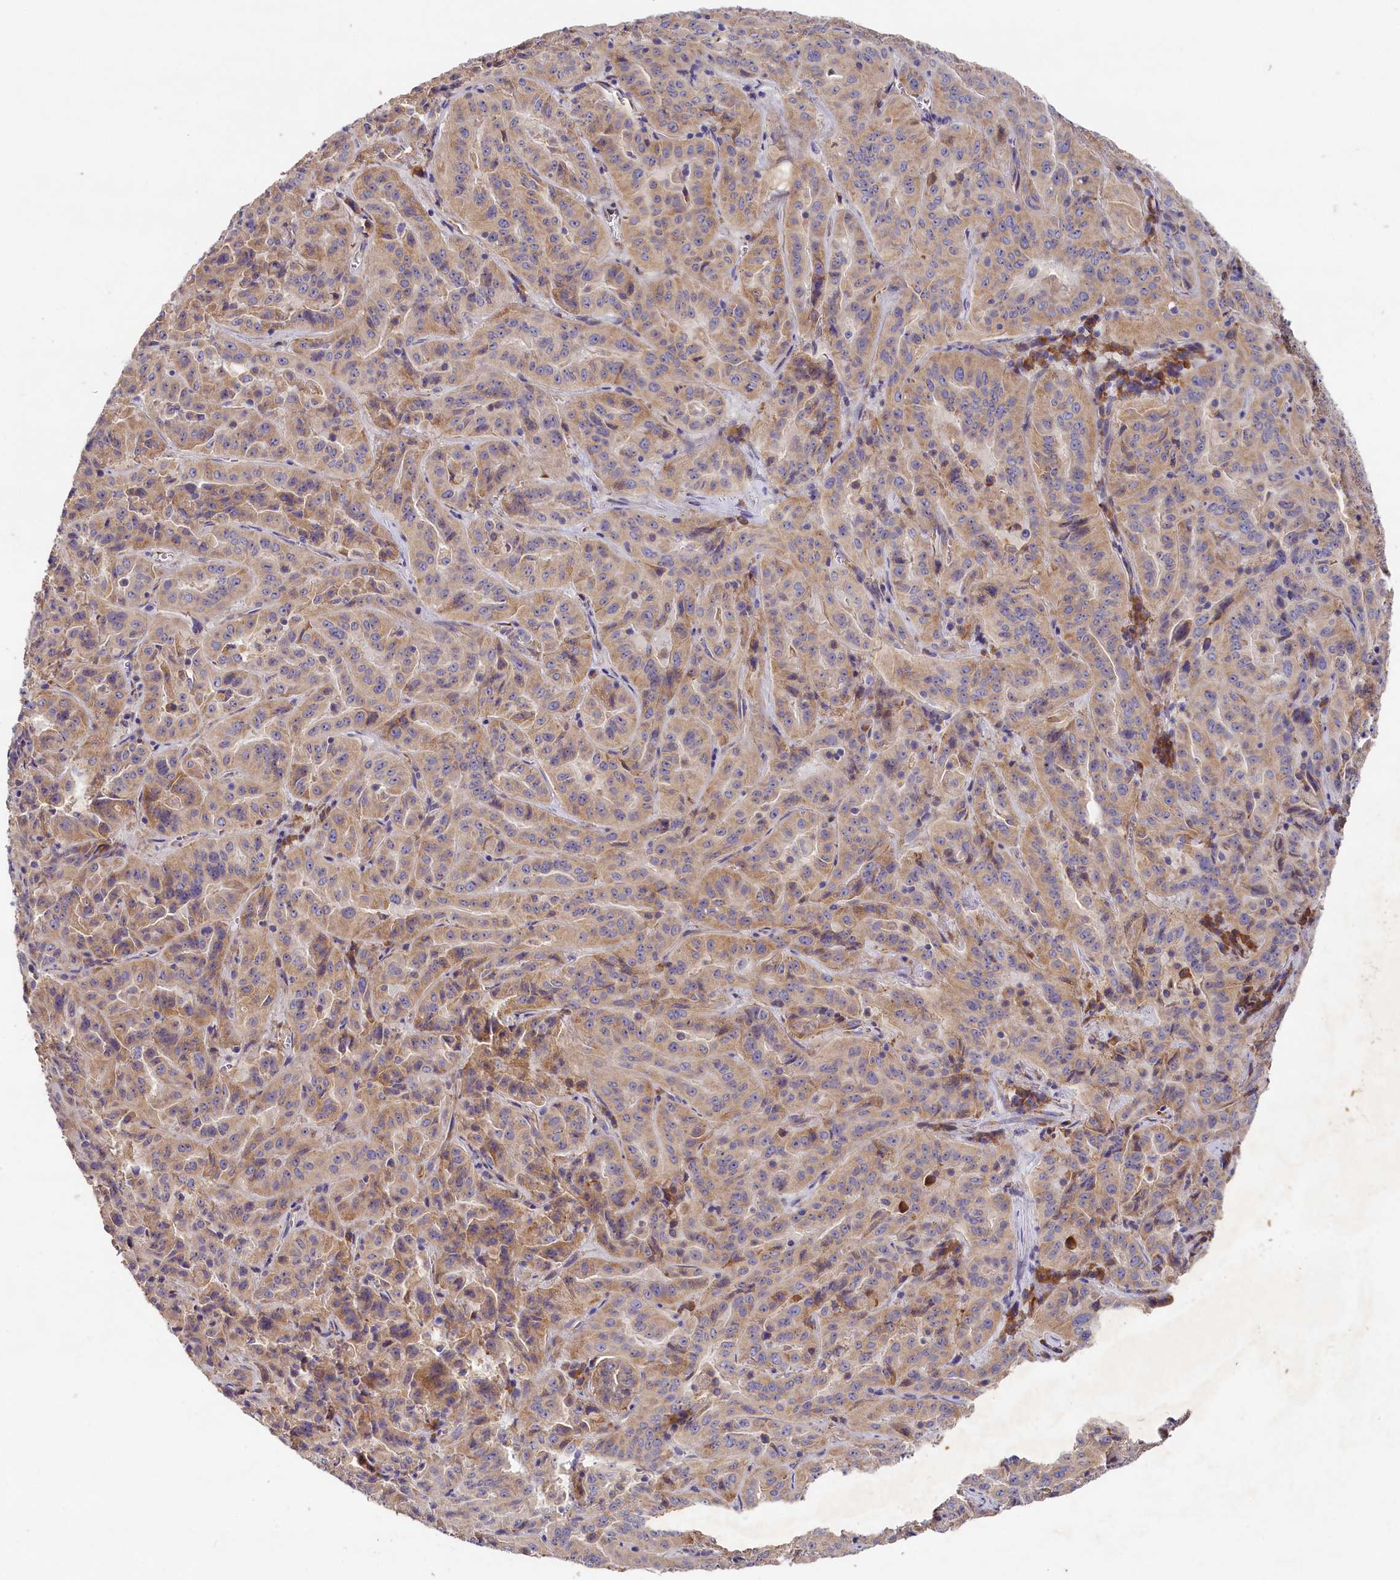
{"staining": {"intensity": "weak", "quantity": "25%-75%", "location": "cytoplasmic/membranous"}, "tissue": "pancreatic cancer", "cell_type": "Tumor cells", "image_type": "cancer", "snomed": [{"axis": "morphology", "description": "Adenocarcinoma, NOS"}, {"axis": "topography", "description": "Pancreas"}], "caption": "Pancreatic cancer (adenocarcinoma) stained with a protein marker demonstrates weak staining in tumor cells.", "gene": "ST7L", "patient": {"sex": "male", "age": 63}}